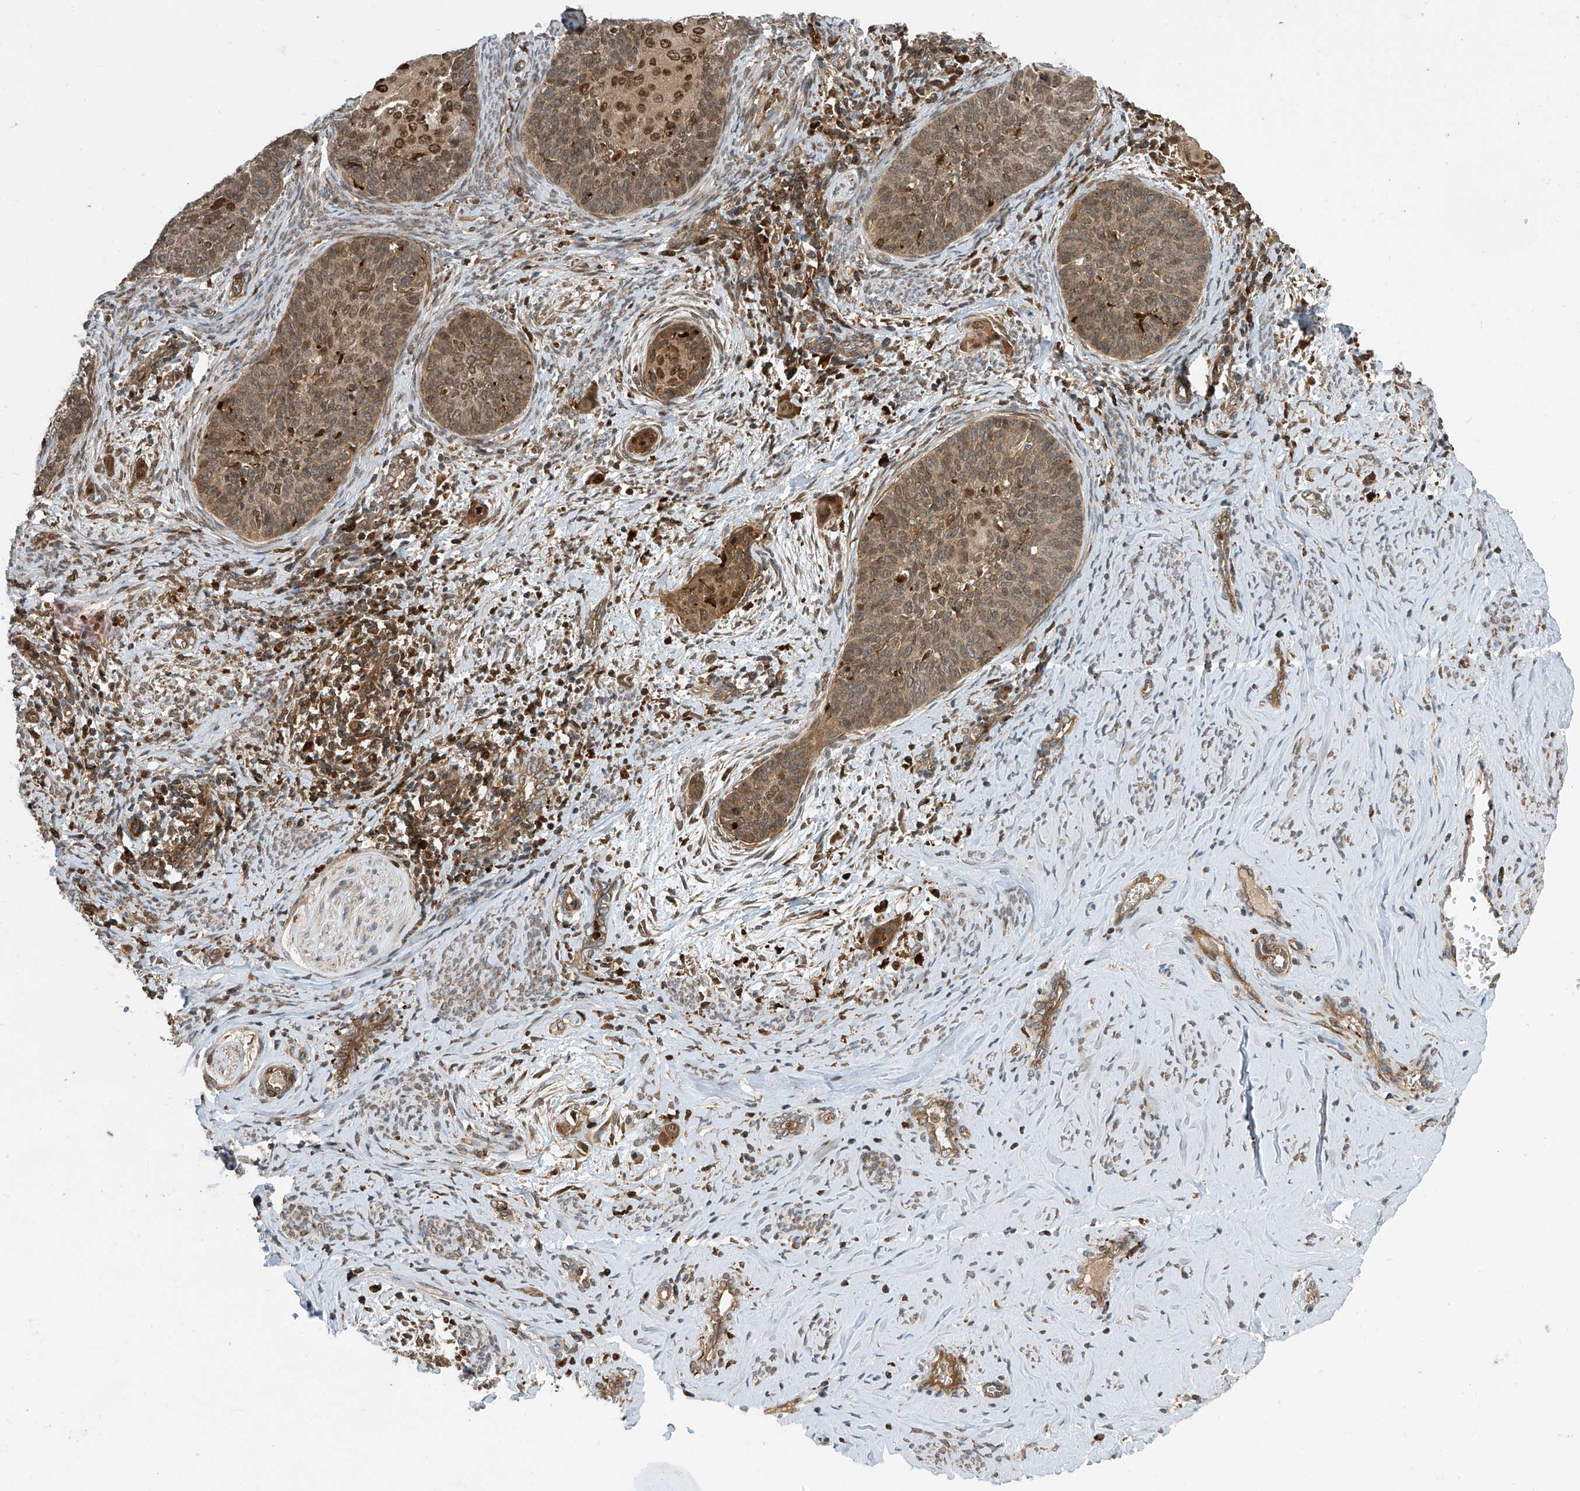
{"staining": {"intensity": "moderate", "quantity": ">75%", "location": "cytoplasmic/membranous,nuclear"}, "tissue": "cervical cancer", "cell_type": "Tumor cells", "image_type": "cancer", "snomed": [{"axis": "morphology", "description": "Squamous cell carcinoma, NOS"}, {"axis": "topography", "description": "Cervix"}], "caption": "This micrograph demonstrates immunohistochemistry (IHC) staining of human squamous cell carcinoma (cervical), with medium moderate cytoplasmic/membranous and nuclear staining in about >75% of tumor cells.", "gene": "ATAD2B", "patient": {"sex": "female", "age": 33}}